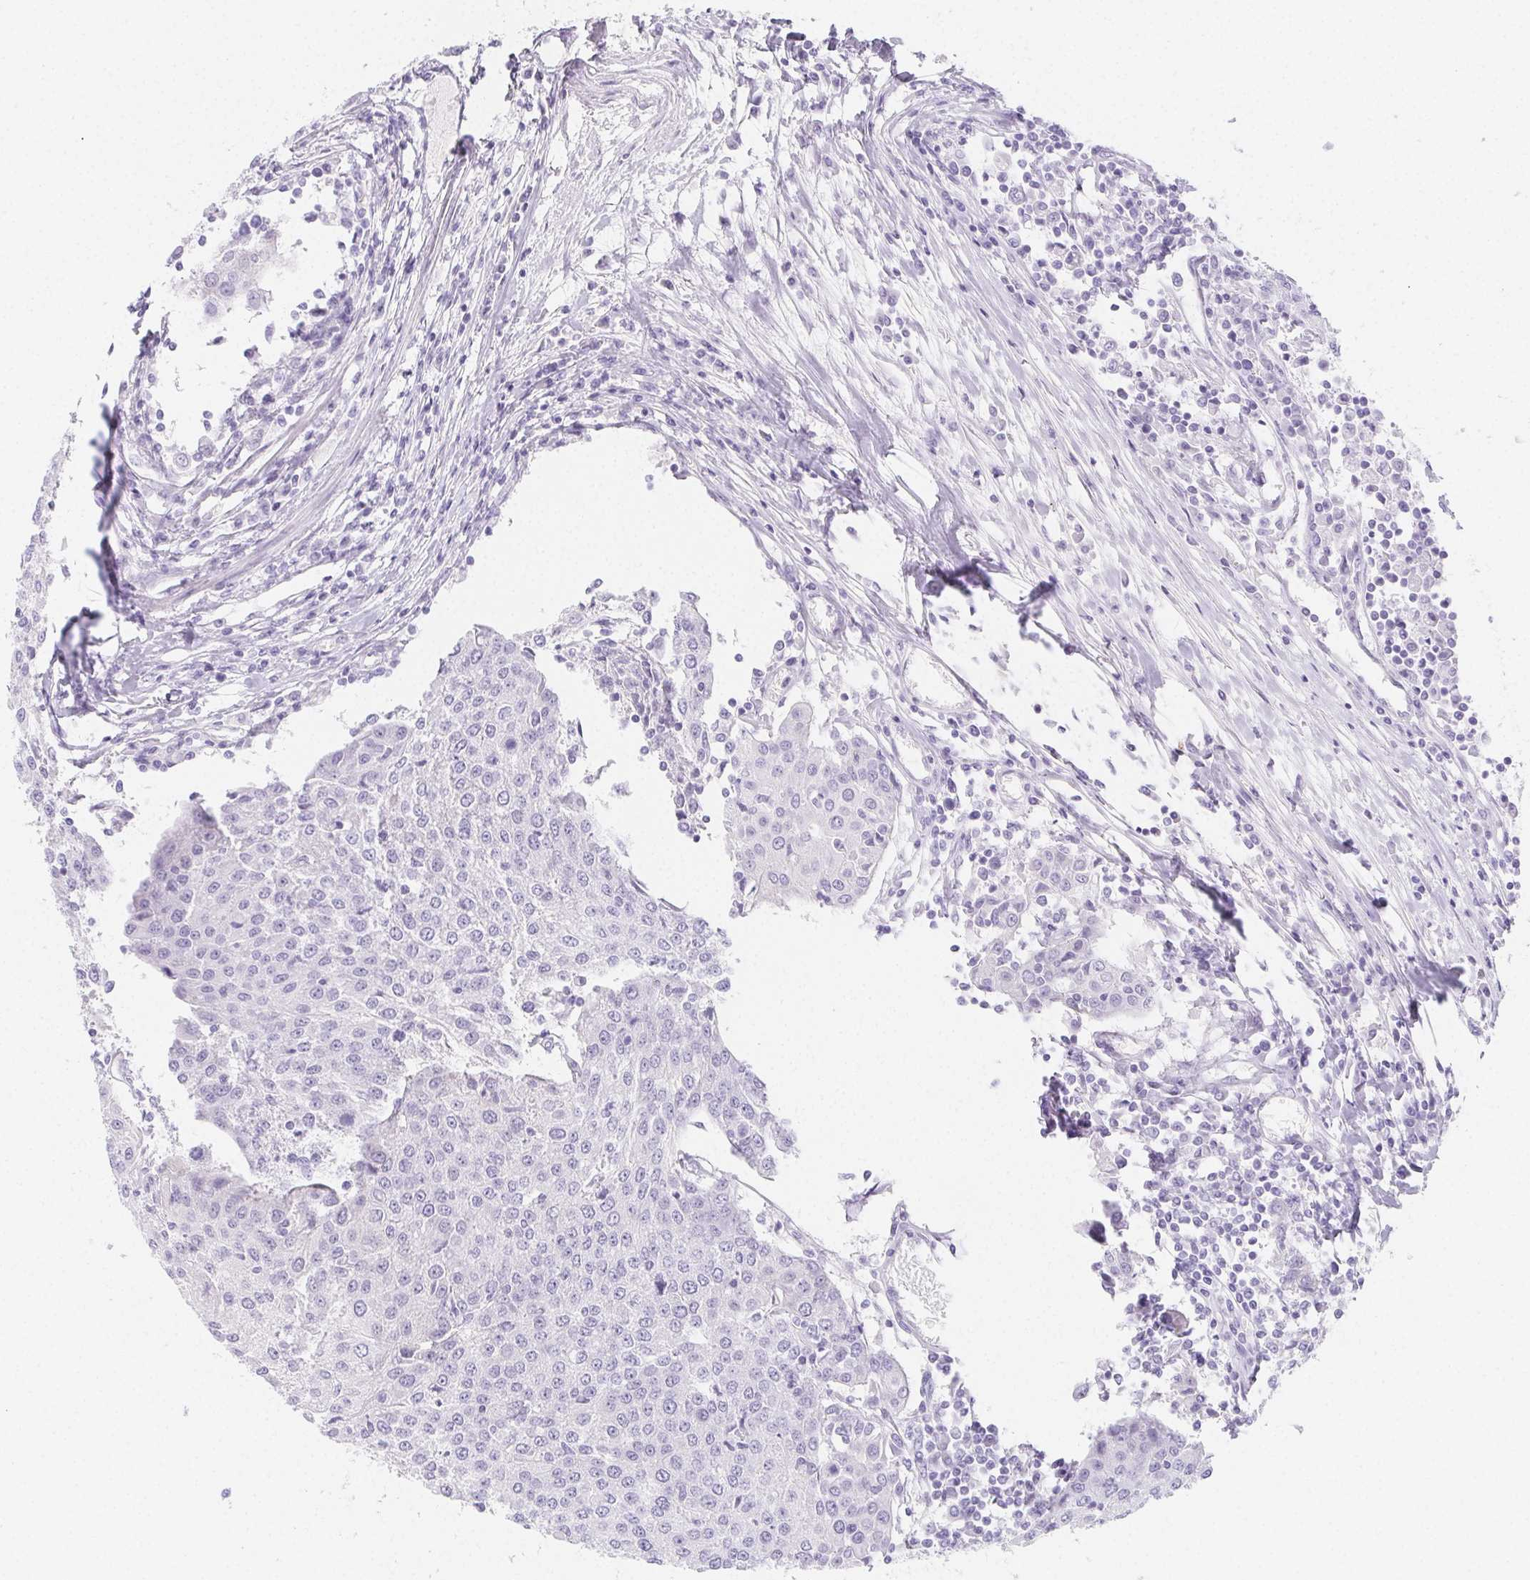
{"staining": {"intensity": "negative", "quantity": "none", "location": "none"}, "tissue": "urothelial cancer", "cell_type": "Tumor cells", "image_type": "cancer", "snomed": [{"axis": "morphology", "description": "Urothelial carcinoma, High grade"}, {"axis": "topography", "description": "Urinary bladder"}], "caption": "Tumor cells are negative for protein expression in human urothelial cancer.", "gene": "ZBBX", "patient": {"sex": "female", "age": 85}}